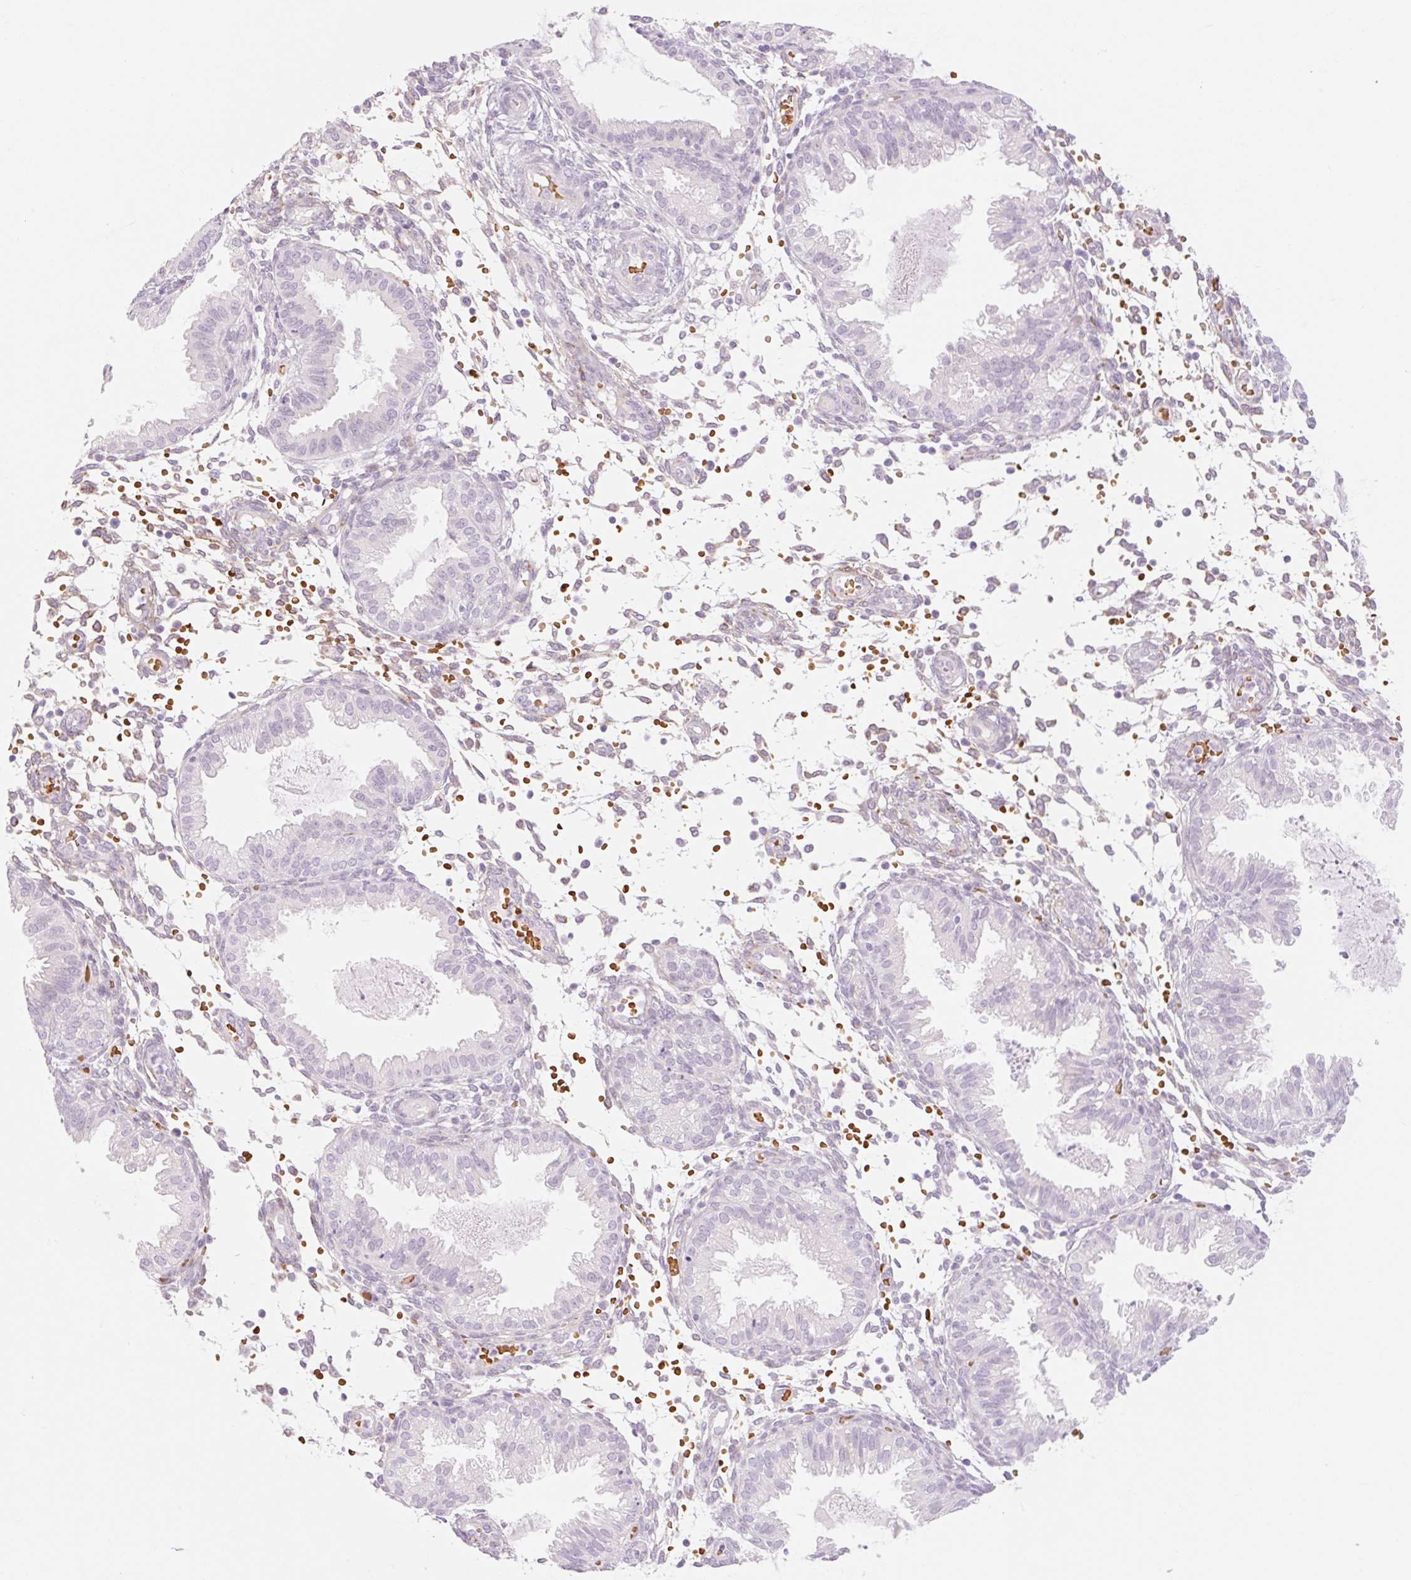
{"staining": {"intensity": "weak", "quantity": "<25%", "location": "cytoplasmic/membranous"}, "tissue": "endometrium", "cell_type": "Cells in endometrial stroma", "image_type": "normal", "snomed": [{"axis": "morphology", "description": "Normal tissue, NOS"}, {"axis": "topography", "description": "Endometrium"}], "caption": "Immunohistochemical staining of benign endometrium exhibits no significant staining in cells in endometrial stroma.", "gene": "TAF1L", "patient": {"sex": "female", "age": 33}}